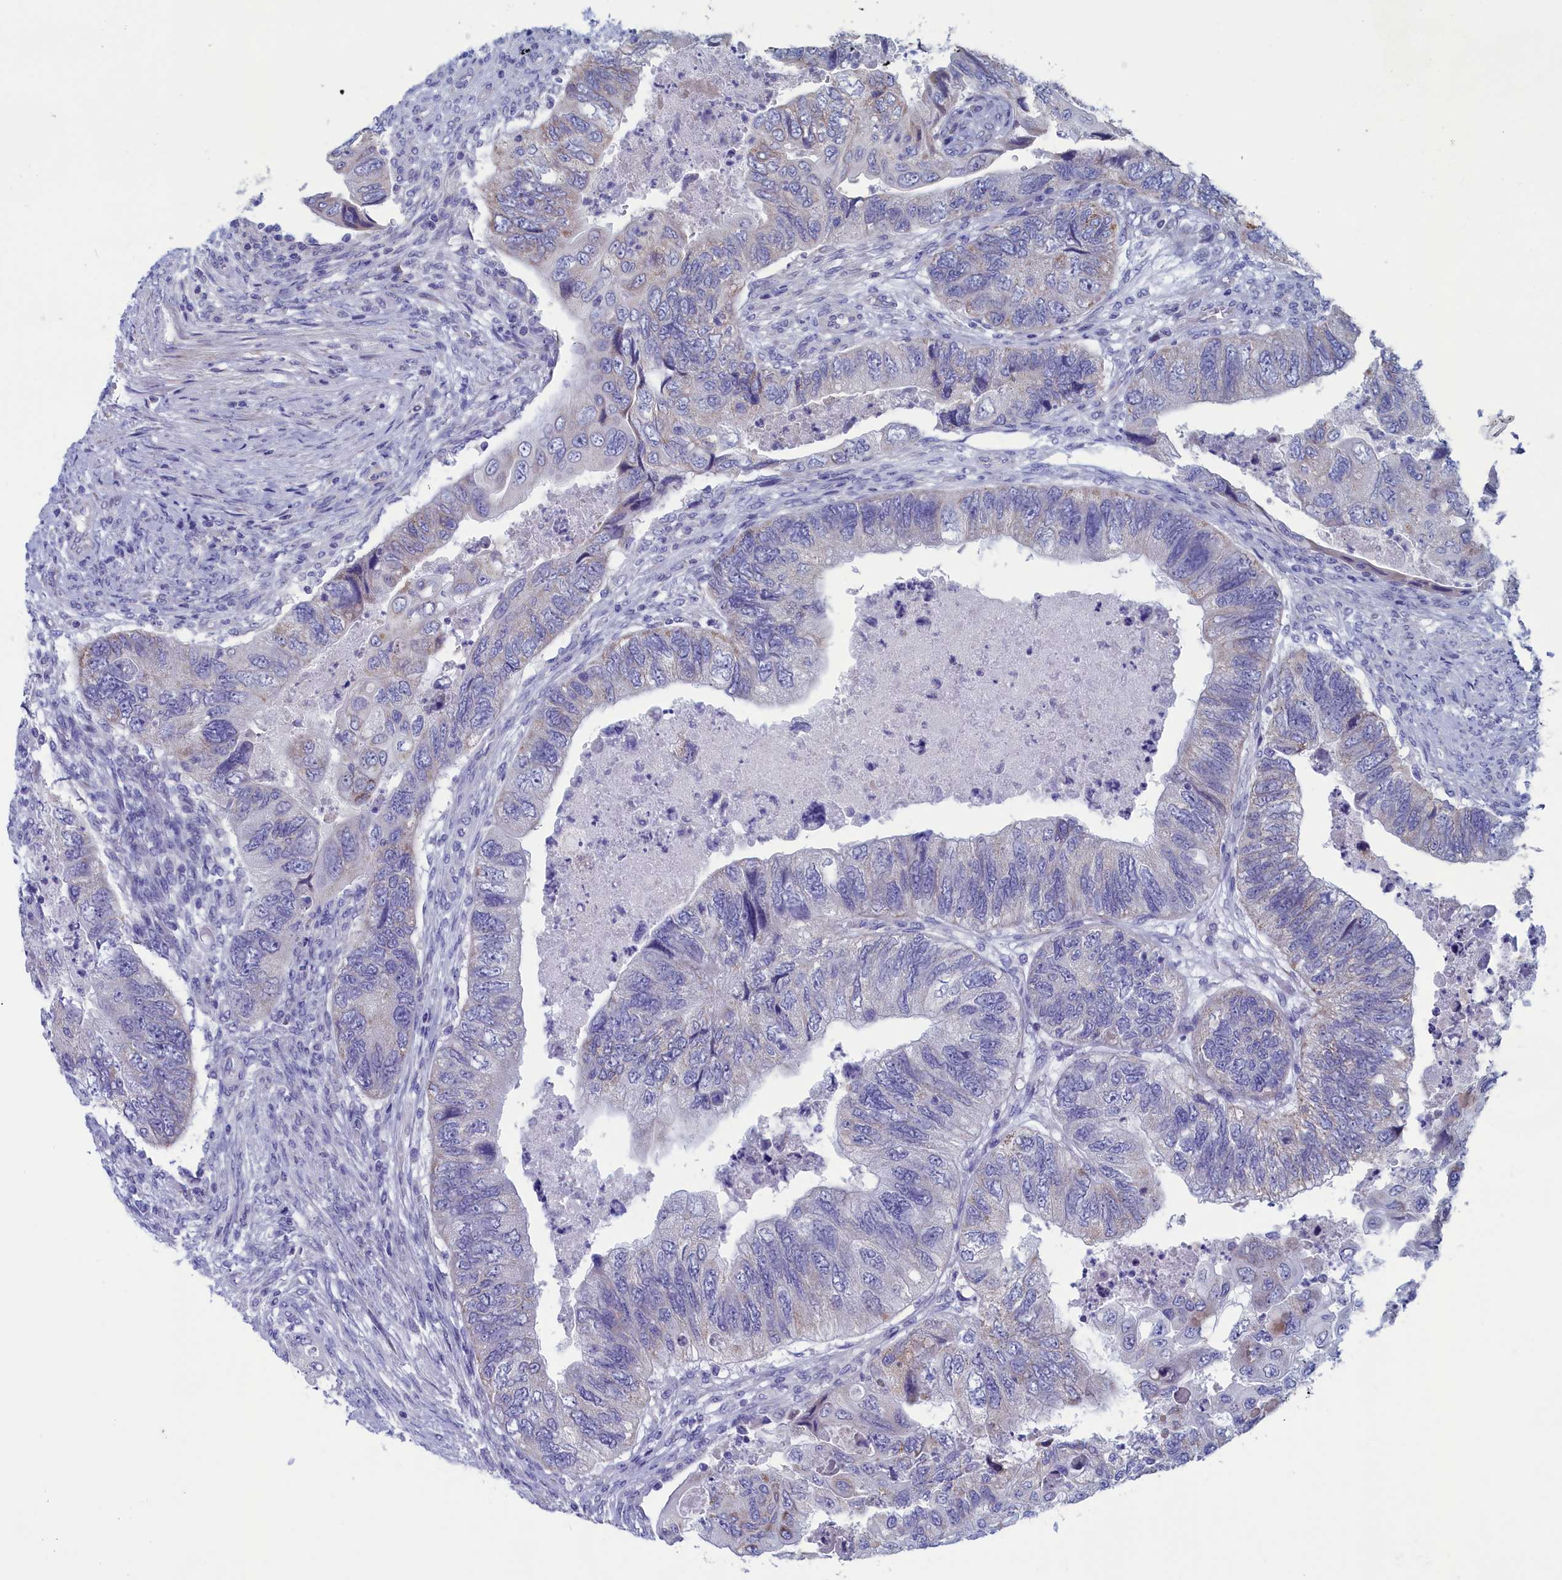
{"staining": {"intensity": "negative", "quantity": "none", "location": "none"}, "tissue": "colorectal cancer", "cell_type": "Tumor cells", "image_type": "cancer", "snomed": [{"axis": "morphology", "description": "Adenocarcinoma, NOS"}, {"axis": "topography", "description": "Rectum"}], "caption": "DAB (3,3'-diaminobenzidine) immunohistochemical staining of human adenocarcinoma (colorectal) demonstrates no significant expression in tumor cells.", "gene": "NIBAN3", "patient": {"sex": "male", "age": 63}}